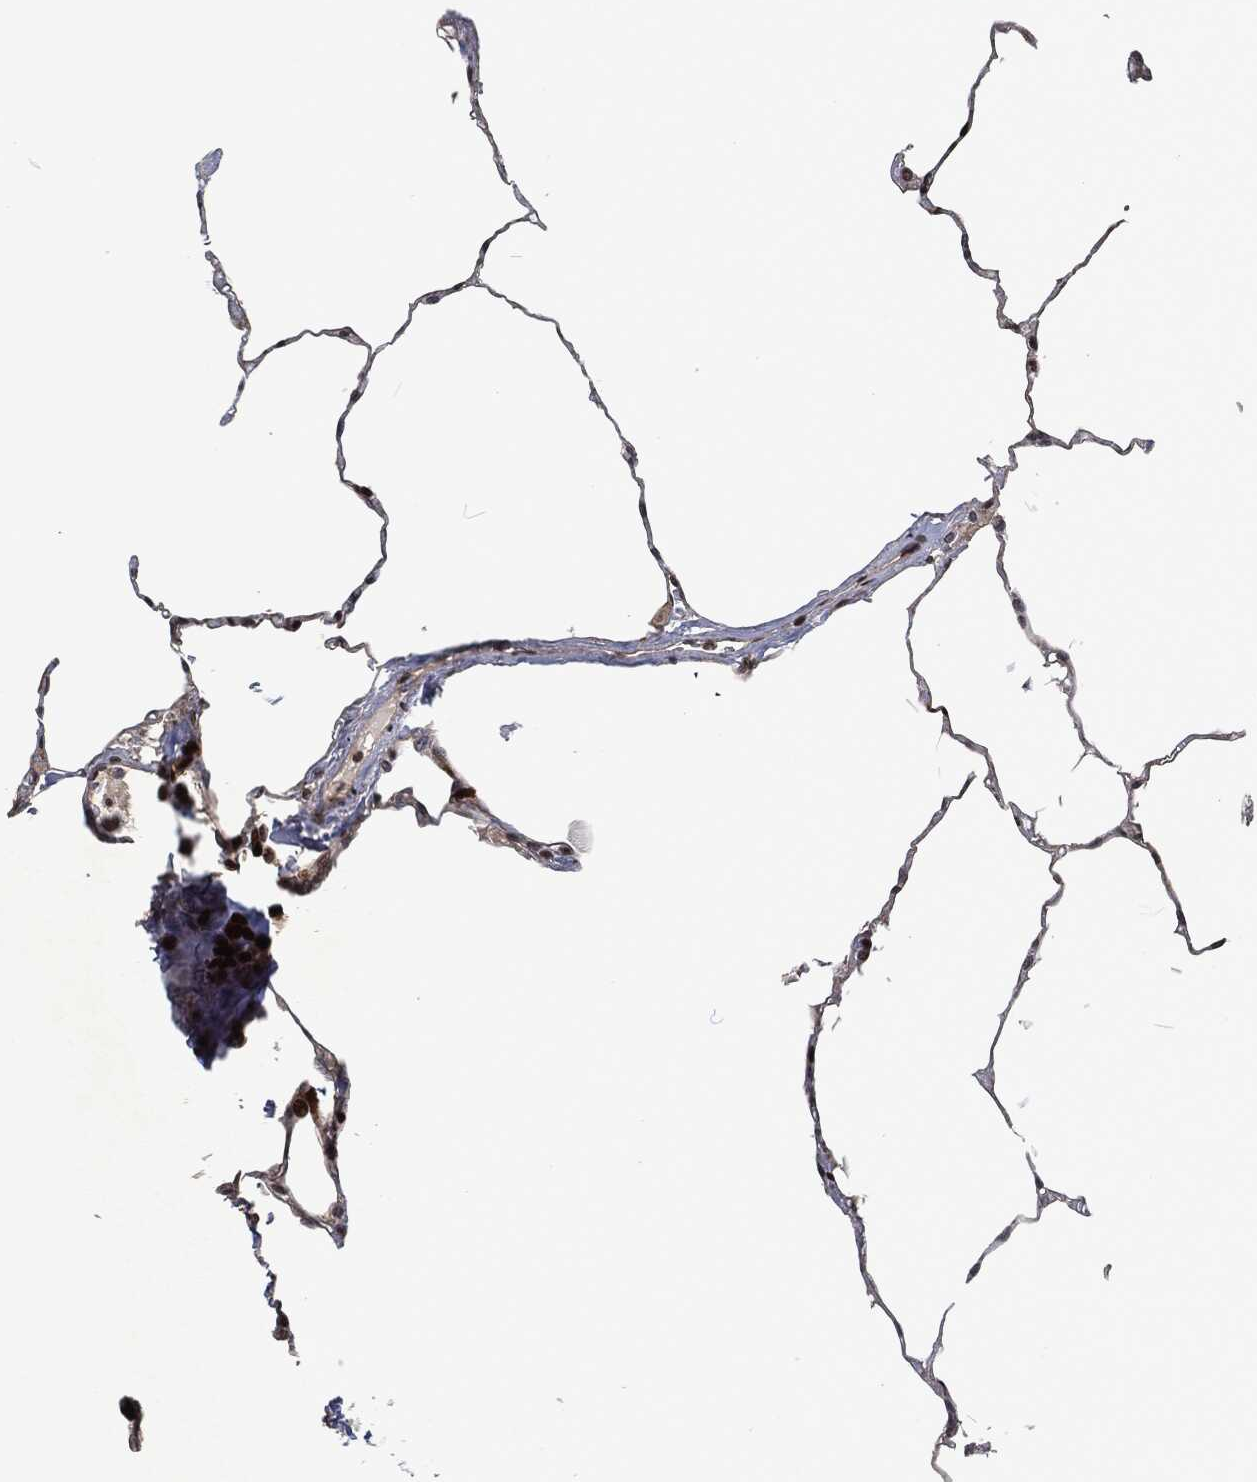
{"staining": {"intensity": "strong", "quantity": "<25%", "location": "nuclear"}, "tissue": "lung", "cell_type": "Alveolar cells", "image_type": "normal", "snomed": [{"axis": "morphology", "description": "Normal tissue, NOS"}, {"axis": "morphology", "description": "Adenocarcinoma, metastatic, NOS"}, {"axis": "topography", "description": "Lung"}], "caption": "Protein staining shows strong nuclear positivity in about <25% of alveolar cells in benign lung.", "gene": "EGFR", "patient": {"sex": "male", "age": 45}}